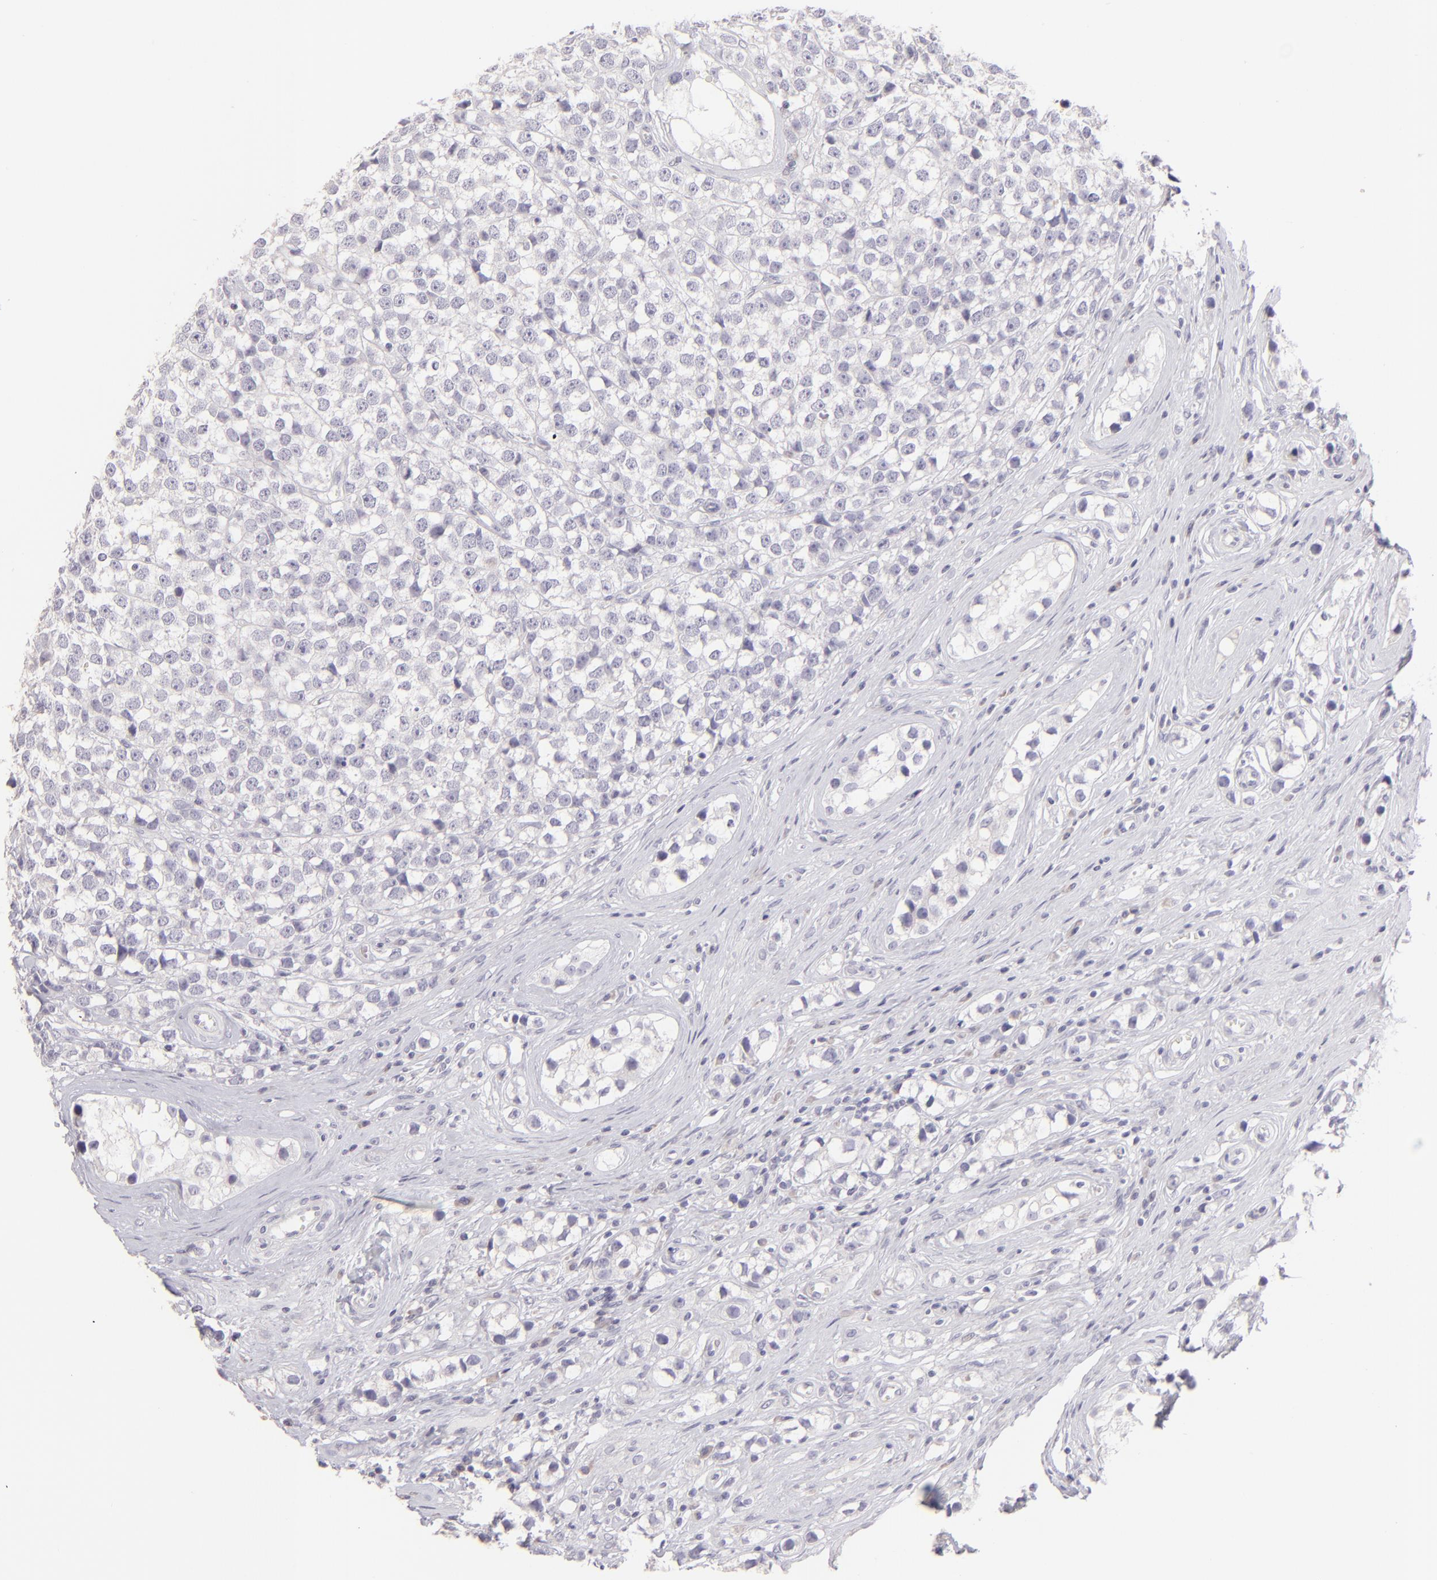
{"staining": {"intensity": "negative", "quantity": "none", "location": "none"}, "tissue": "testis cancer", "cell_type": "Tumor cells", "image_type": "cancer", "snomed": [{"axis": "morphology", "description": "Seminoma, NOS"}, {"axis": "topography", "description": "Testis"}], "caption": "Testis cancer (seminoma) was stained to show a protein in brown. There is no significant positivity in tumor cells.", "gene": "CLDN4", "patient": {"sex": "male", "age": 25}}